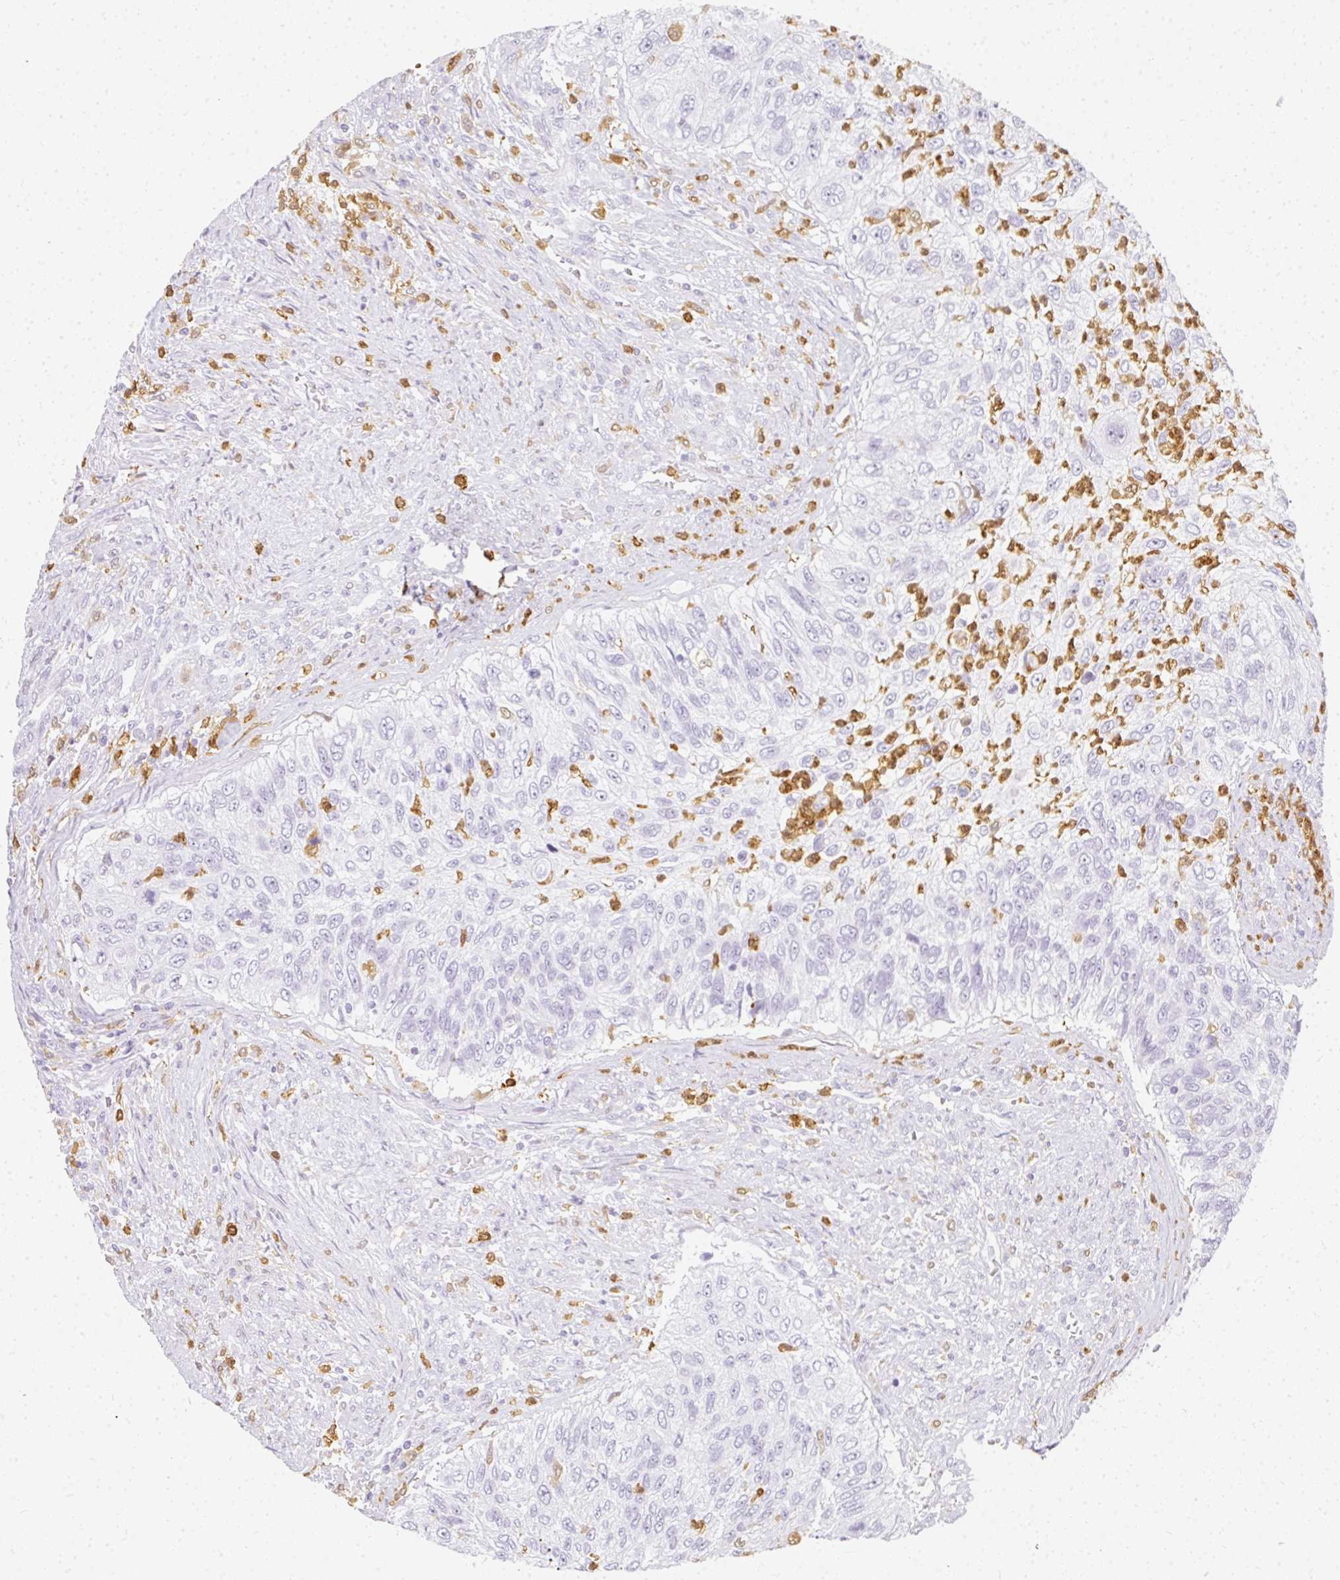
{"staining": {"intensity": "negative", "quantity": "none", "location": "none"}, "tissue": "urothelial cancer", "cell_type": "Tumor cells", "image_type": "cancer", "snomed": [{"axis": "morphology", "description": "Urothelial carcinoma, High grade"}, {"axis": "topography", "description": "Urinary bladder"}], "caption": "A high-resolution micrograph shows IHC staining of urothelial cancer, which shows no significant positivity in tumor cells. (IHC, brightfield microscopy, high magnification).", "gene": "HK3", "patient": {"sex": "female", "age": 60}}